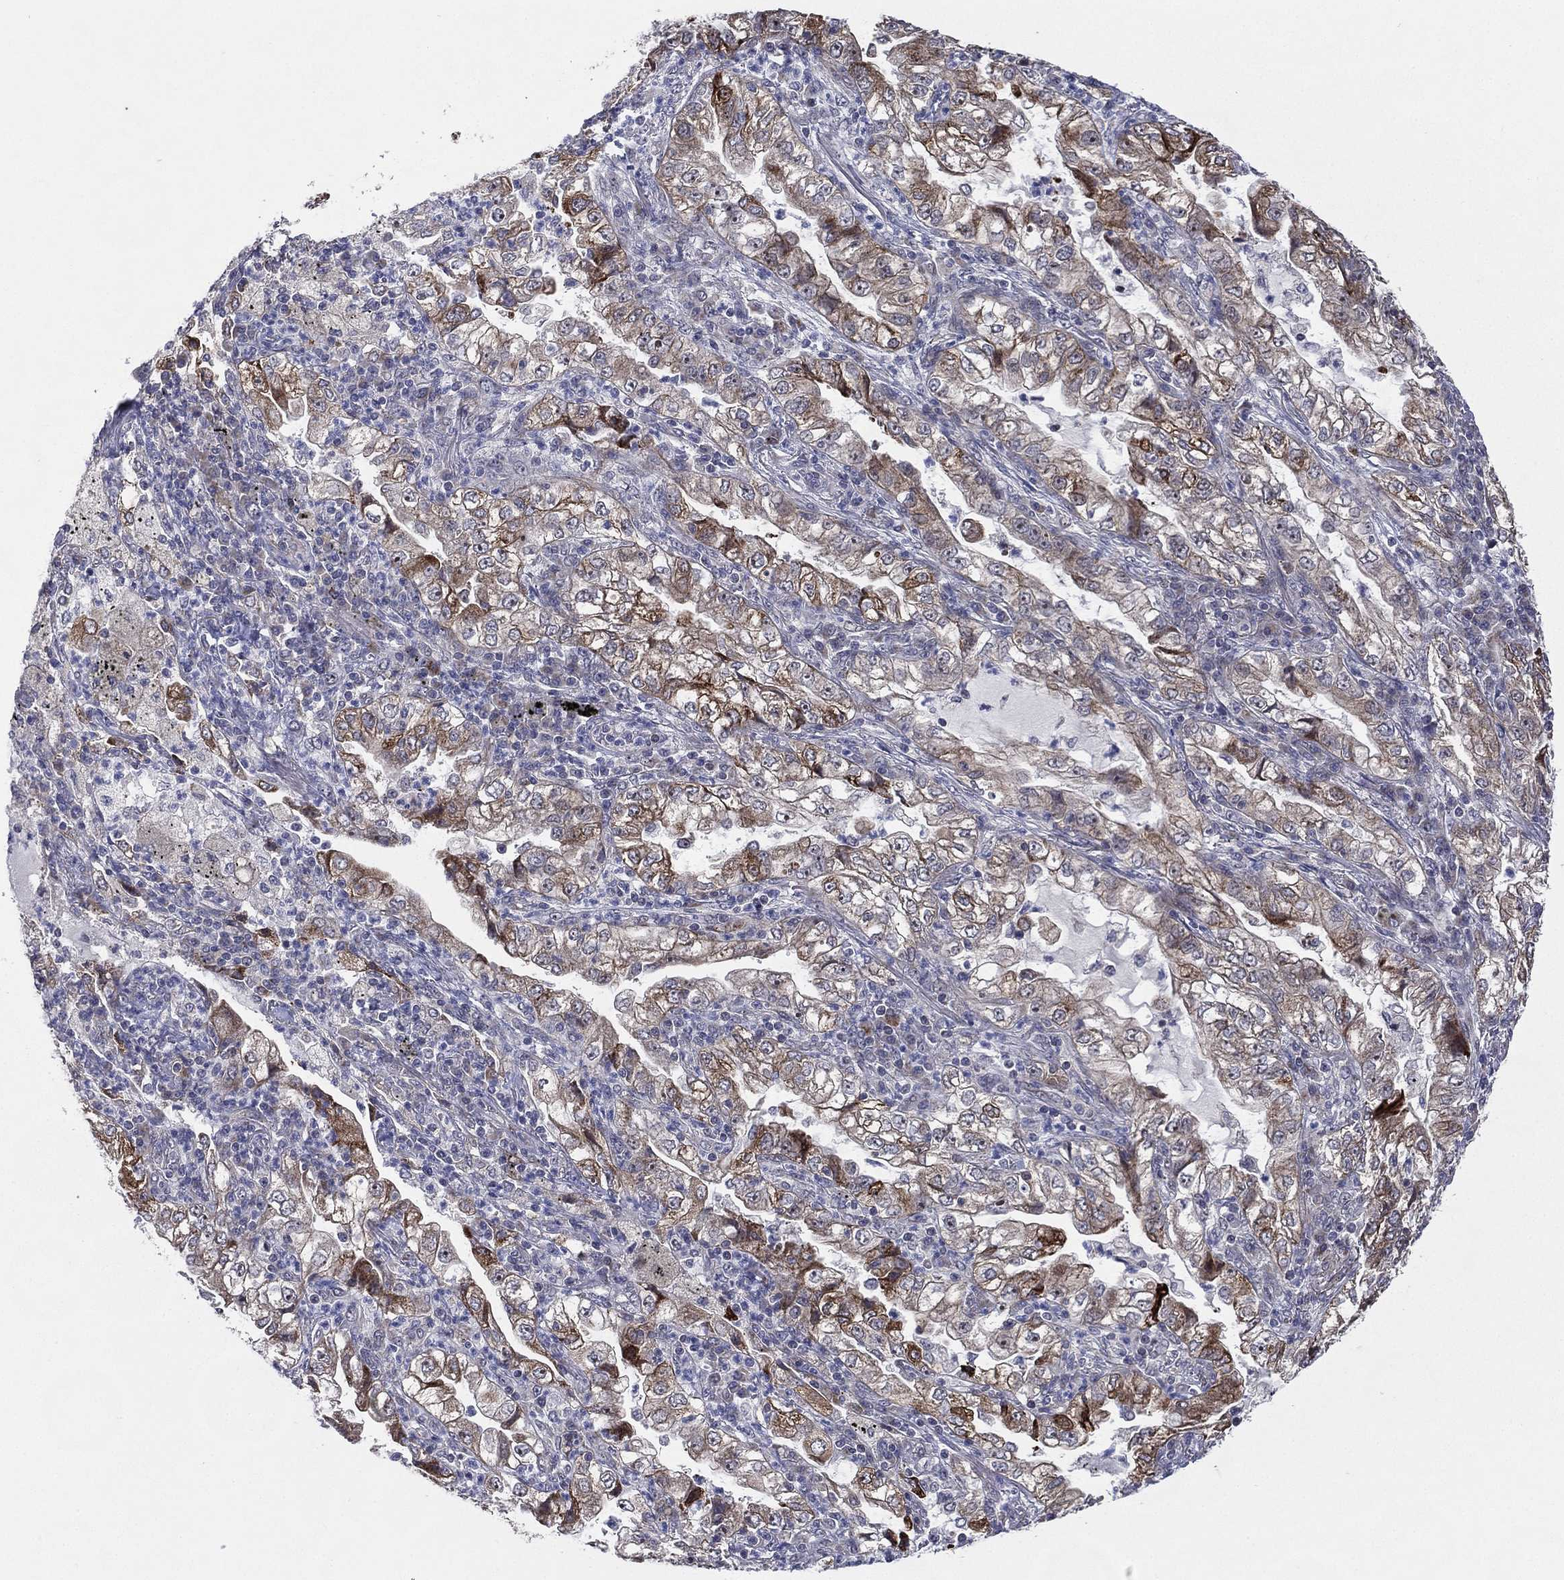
{"staining": {"intensity": "strong", "quantity": "25%-75%", "location": "cytoplasmic/membranous"}, "tissue": "lung cancer", "cell_type": "Tumor cells", "image_type": "cancer", "snomed": [{"axis": "morphology", "description": "Adenocarcinoma, NOS"}, {"axis": "topography", "description": "Lung"}], "caption": "Immunohistochemistry (IHC) of lung cancer (adenocarcinoma) exhibits high levels of strong cytoplasmic/membranous expression in approximately 25%-75% of tumor cells. (IHC, brightfield microscopy, high magnification).", "gene": "KAT14", "patient": {"sex": "female", "age": 73}}